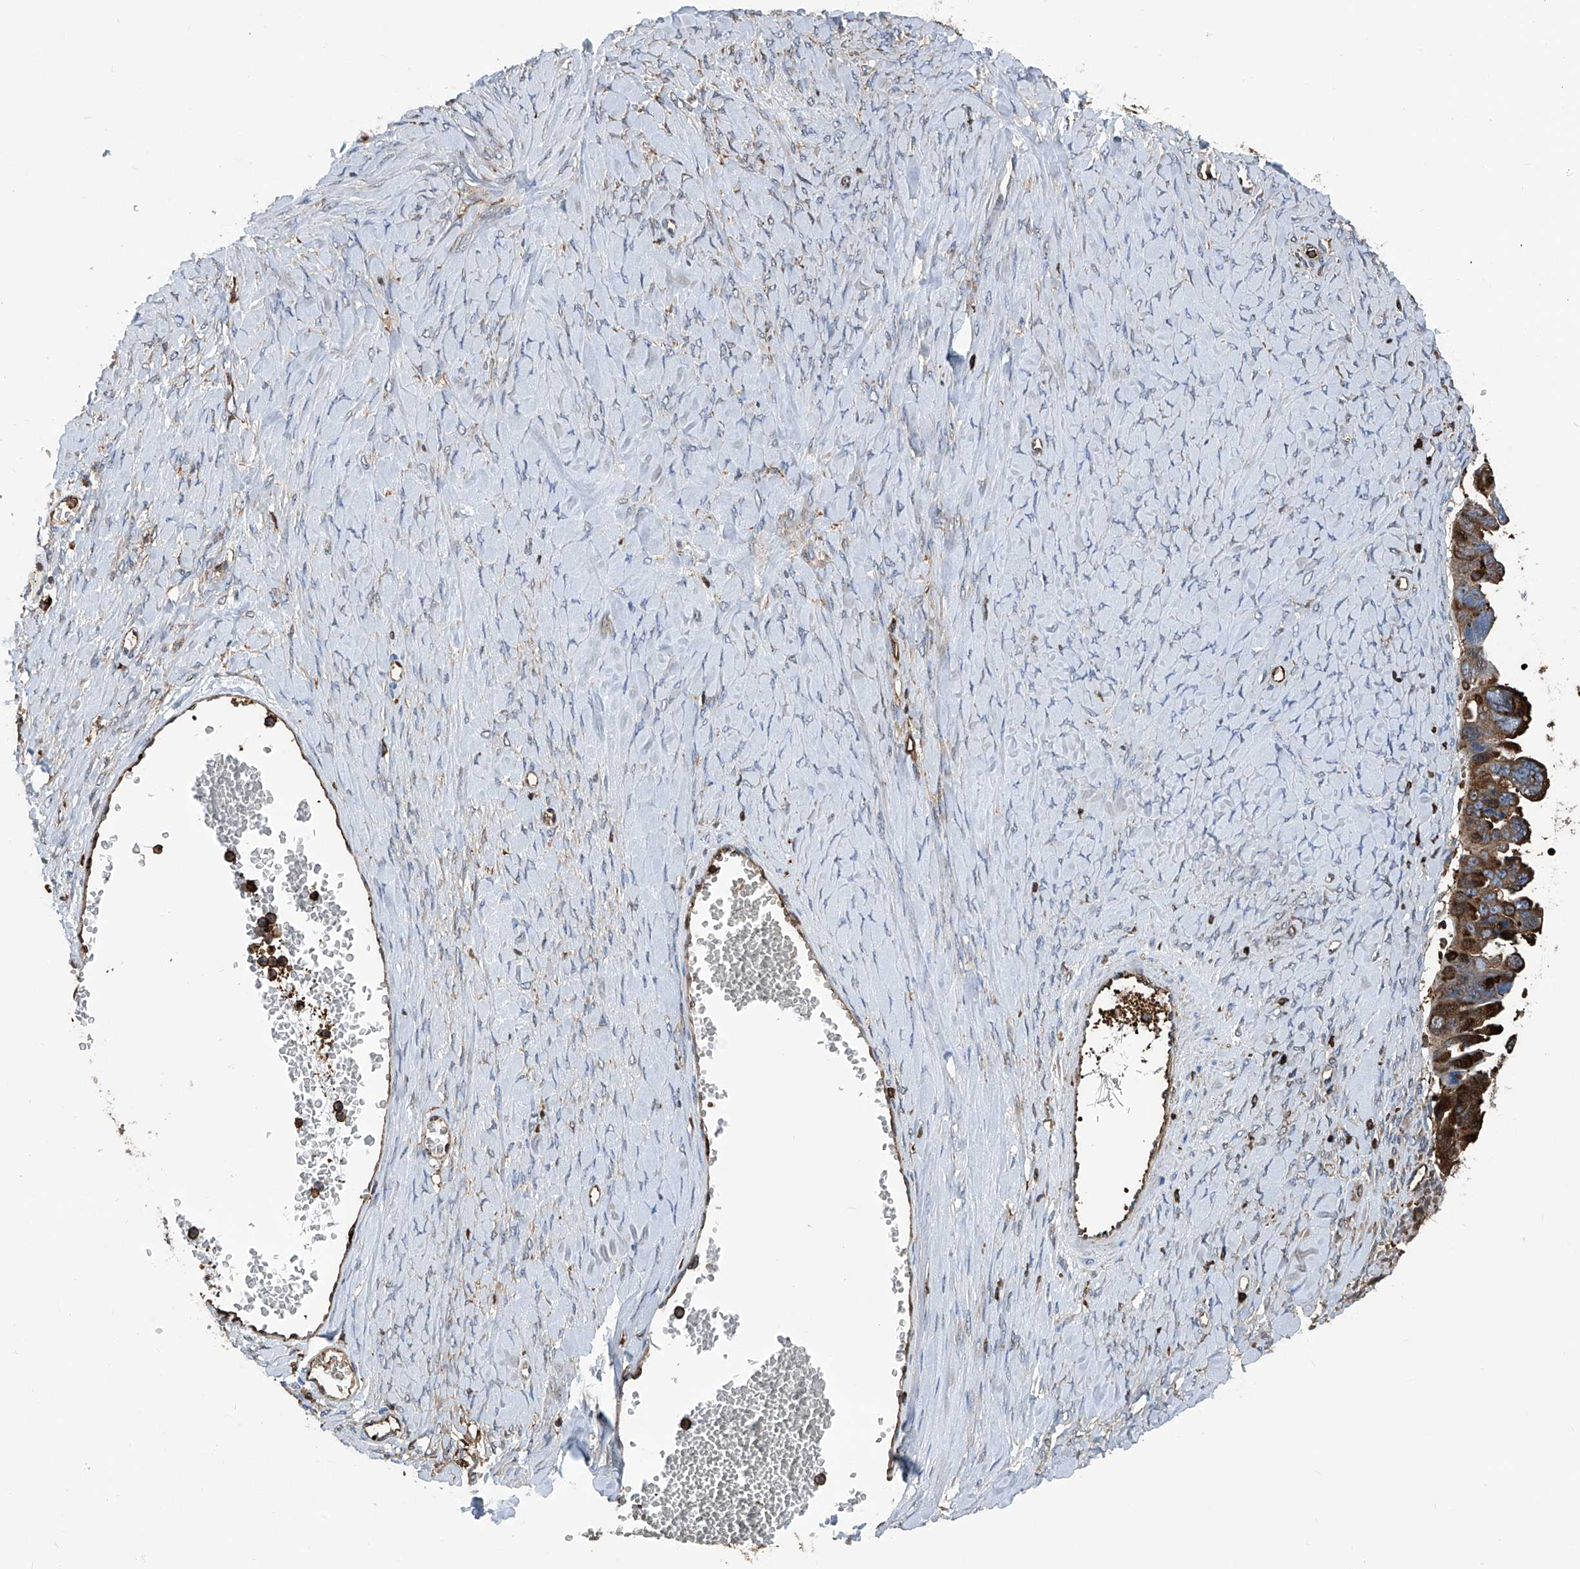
{"staining": {"intensity": "strong", "quantity": ">75%", "location": "cytoplasmic/membranous"}, "tissue": "ovarian cancer", "cell_type": "Tumor cells", "image_type": "cancer", "snomed": [{"axis": "morphology", "description": "Cystadenocarcinoma, serous, NOS"}, {"axis": "topography", "description": "Ovary"}], "caption": "An immunohistochemistry image of tumor tissue is shown. Protein staining in brown highlights strong cytoplasmic/membranous positivity in ovarian cancer within tumor cells.", "gene": "ZNF484", "patient": {"sex": "female", "age": 79}}